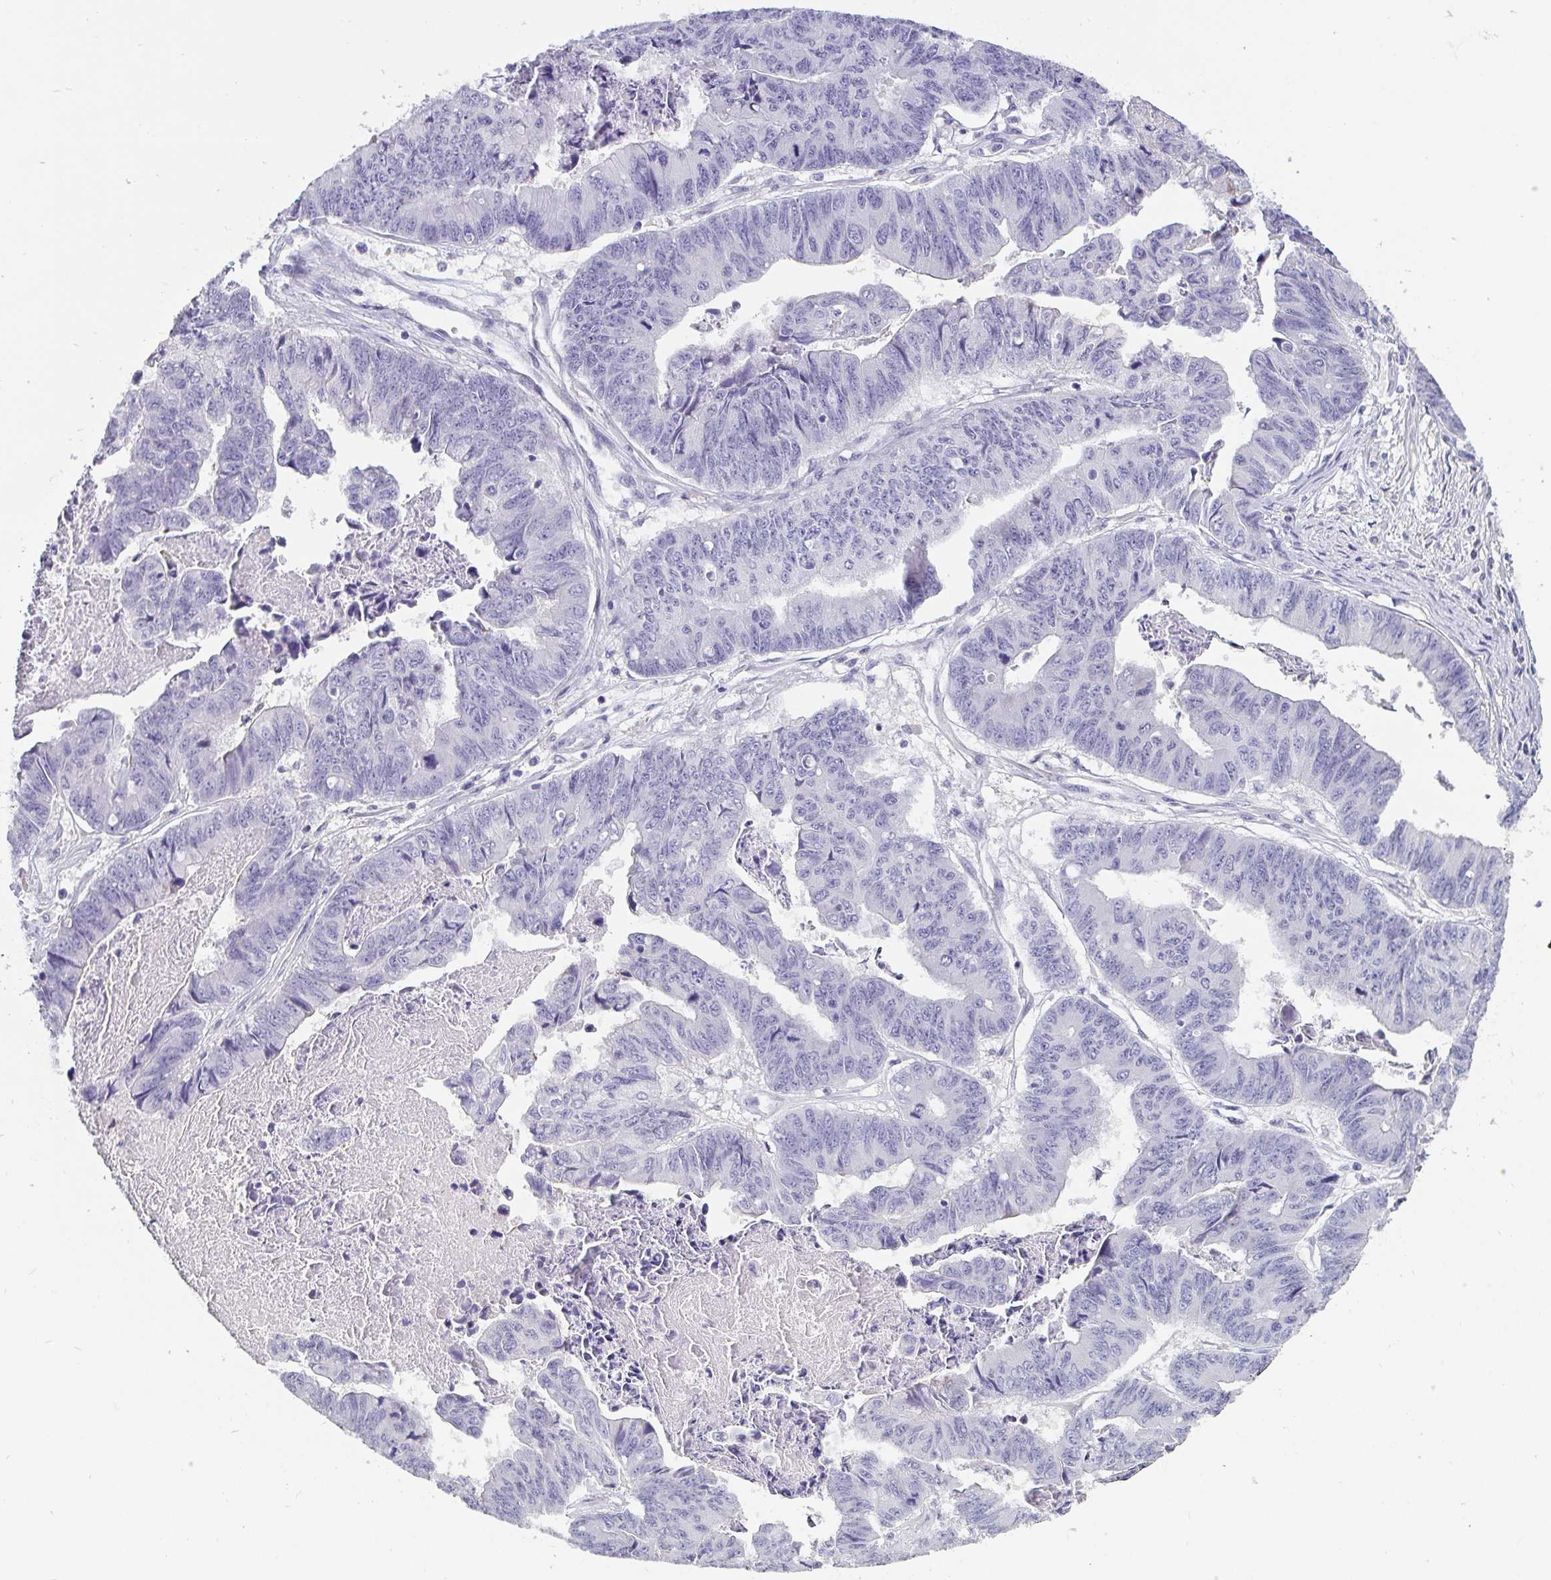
{"staining": {"intensity": "negative", "quantity": "none", "location": "none"}, "tissue": "stomach cancer", "cell_type": "Tumor cells", "image_type": "cancer", "snomed": [{"axis": "morphology", "description": "Adenocarcinoma, NOS"}, {"axis": "topography", "description": "Stomach, lower"}], "caption": "DAB (3,3'-diaminobenzidine) immunohistochemical staining of adenocarcinoma (stomach) demonstrates no significant expression in tumor cells.", "gene": "ADAMTS6", "patient": {"sex": "male", "age": 77}}